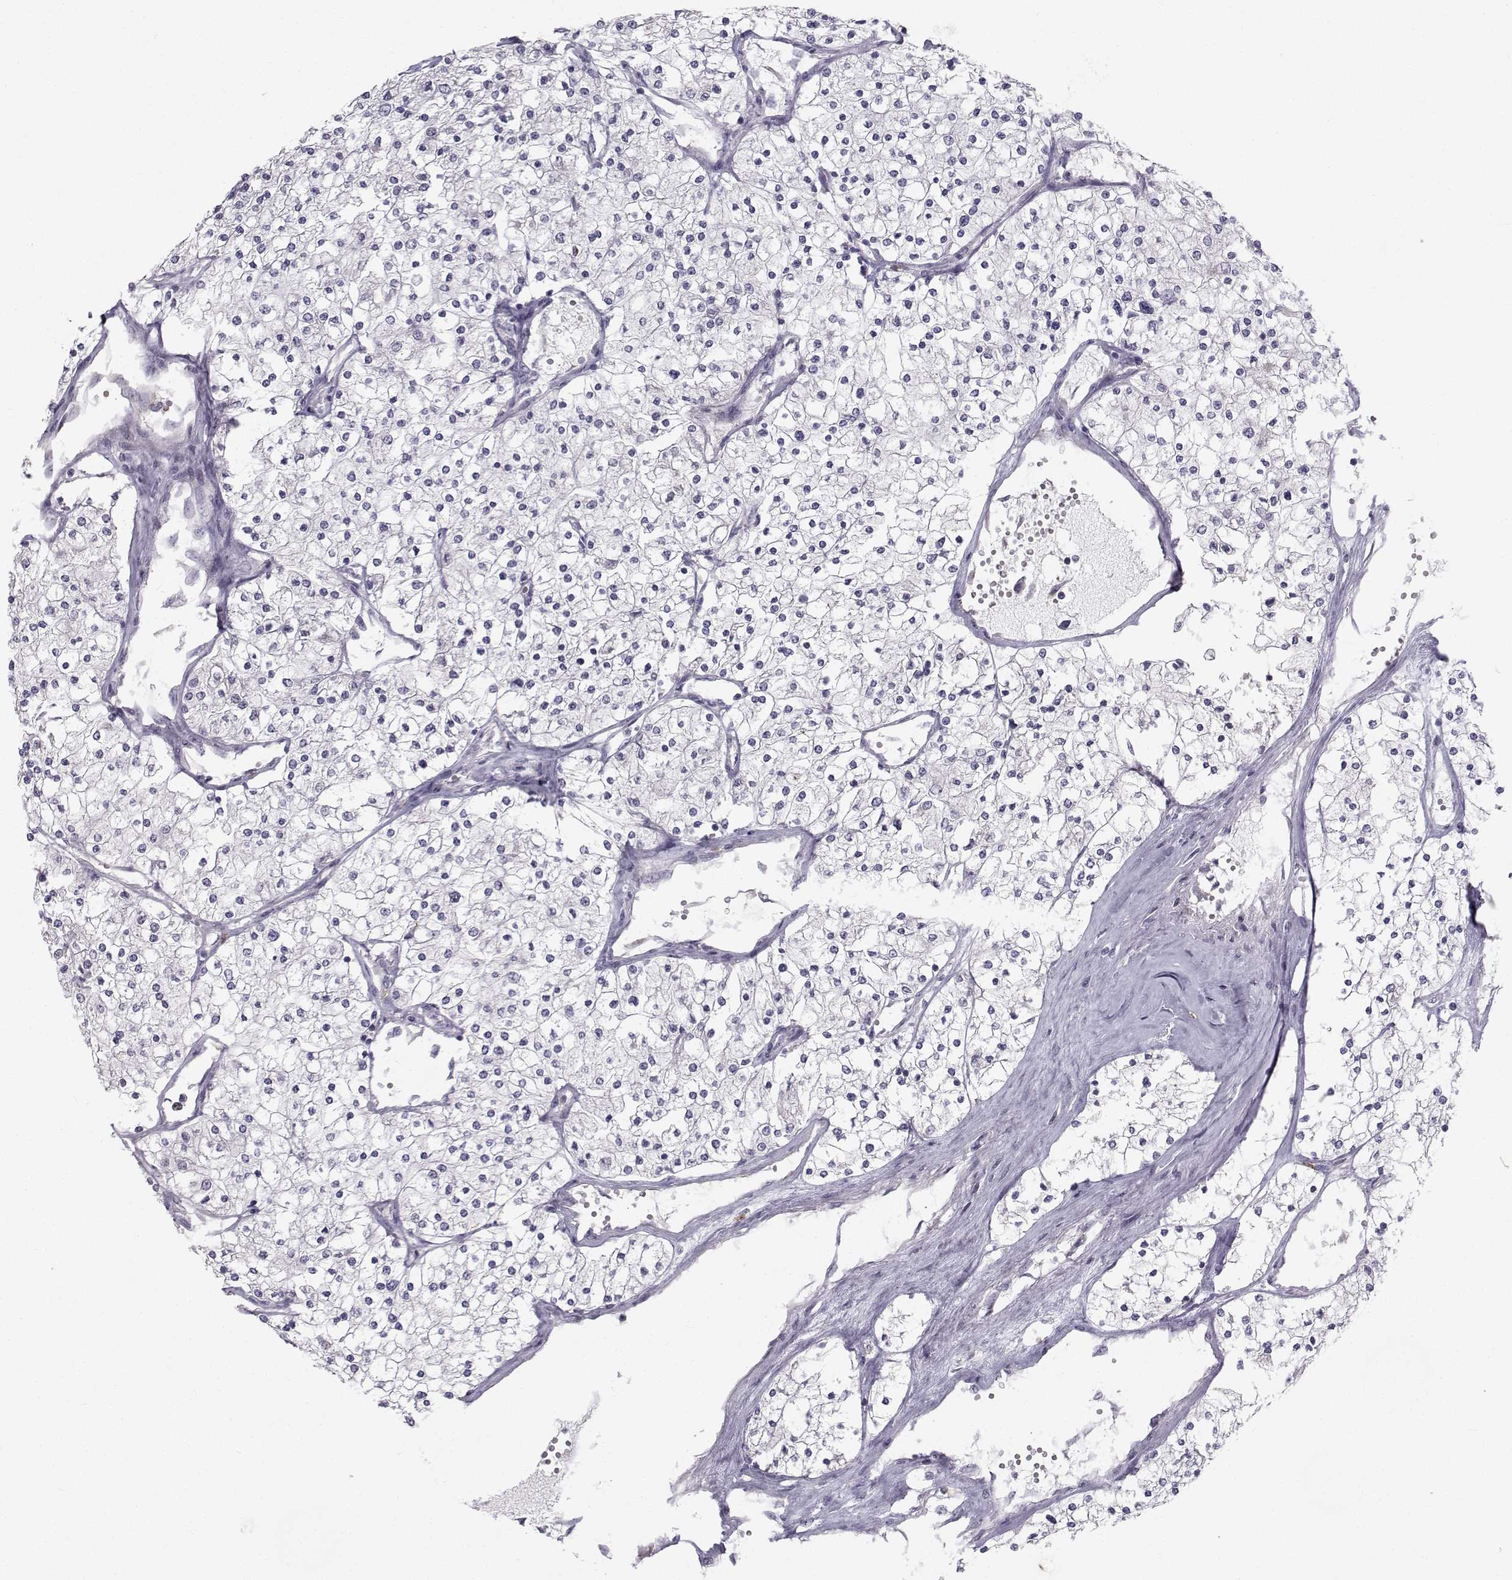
{"staining": {"intensity": "negative", "quantity": "none", "location": "none"}, "tissue": "renal cancer", "cell_type": "Tumor cells", "image_type": "cancer", "snomed": [{"axis": "morphology", "description": "Adenocarcinoma, NOS"}, {"axis": "topography", "description": "Kidney"}], "caption": "Renal adenocarcinoma stained for a protein using immunohistochemistry demonstrates no positivity tumor cells.", "gene": "LRP8", "patient": {"sex": "male", "age": 80}}